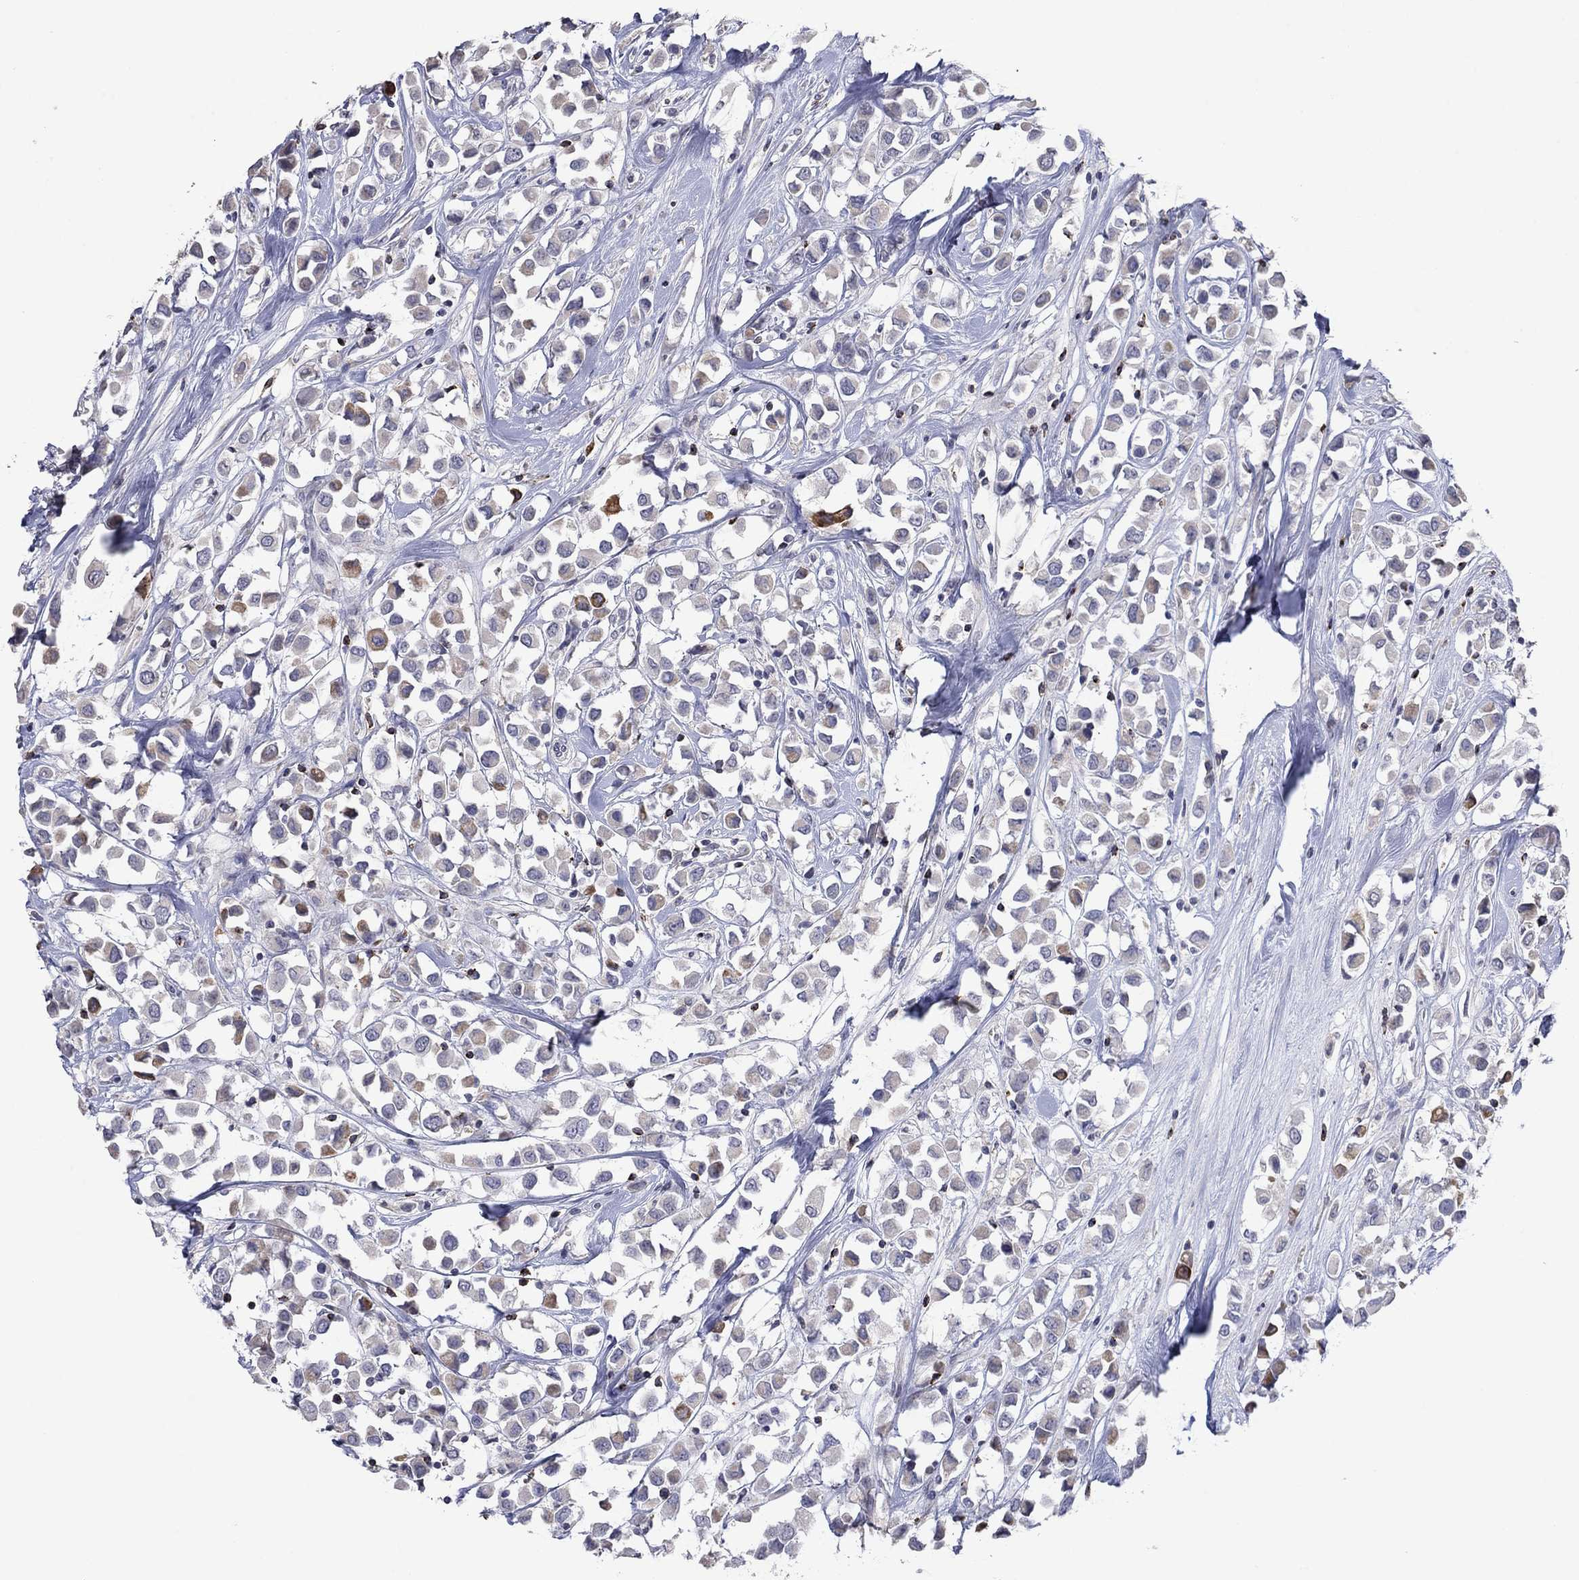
{"staining": {"intensity": "moderate", "quantity": "25%-75%", "location": "cytoplasmic/membranous"}, "tissue": "breast cancer", "cell_type": "Tumor cells", "image_type": "cancer", "snomed": [{"axis": "morphology", "description": "Duct carcinoma"}, {"axis": "topography", "description": "Breast"}], "caption": "Immunohistochemistry of intraductal carcinoma (breast) displays medium levels of moderate cytoplasmic/membranous positivity in about 25%-75% of tumor cells.", "gene": "CCL5", "patient": {"sex": "female", "age": 61}}